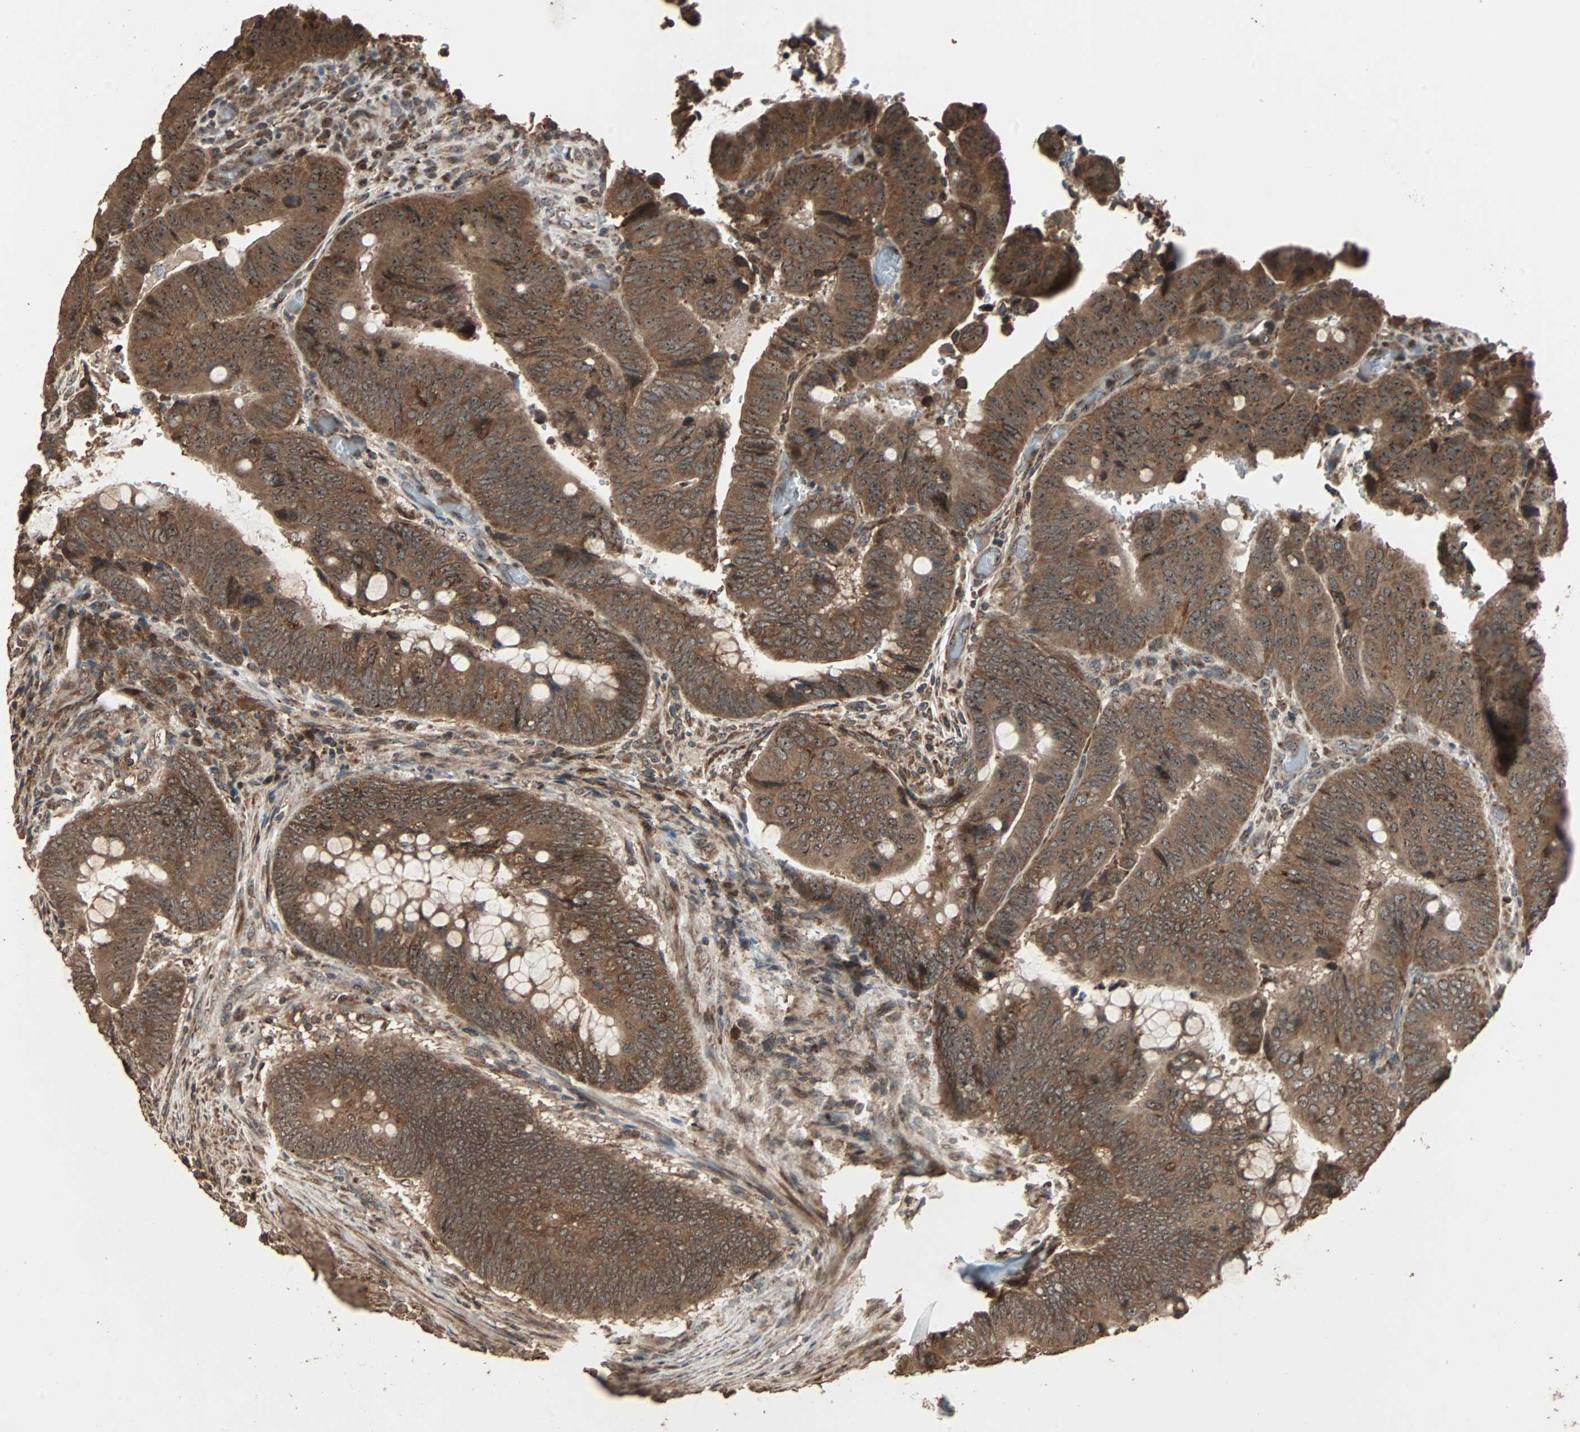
{"staining": {"intensity": "strong", "quantity": ">75%", "location": "cytoplasmic/membranous"}, "tissue": "colorectal cancer", "cell_type": "Tumor cells", "image_type": "cancer", "snomed": [{"axis": "morphology", "description": "Normal tissue, NOS"}, {"axis": "morphology", "description": "Adenocarcinoma, NOS"}, {"axis": "topography", "description": "Rectum"}, {"axis": "topography", "description": "Peripheral nerve tissue"}], "caption": "Adenocarcinoma (colorectal) was stained to show a protein in brown. There is high levels of strong cytoplasmic/membranous expression in approximately >75% of tumor cells.", "gene": "LAMTOR5", "patient": {"sex": "male", "age": 92}}